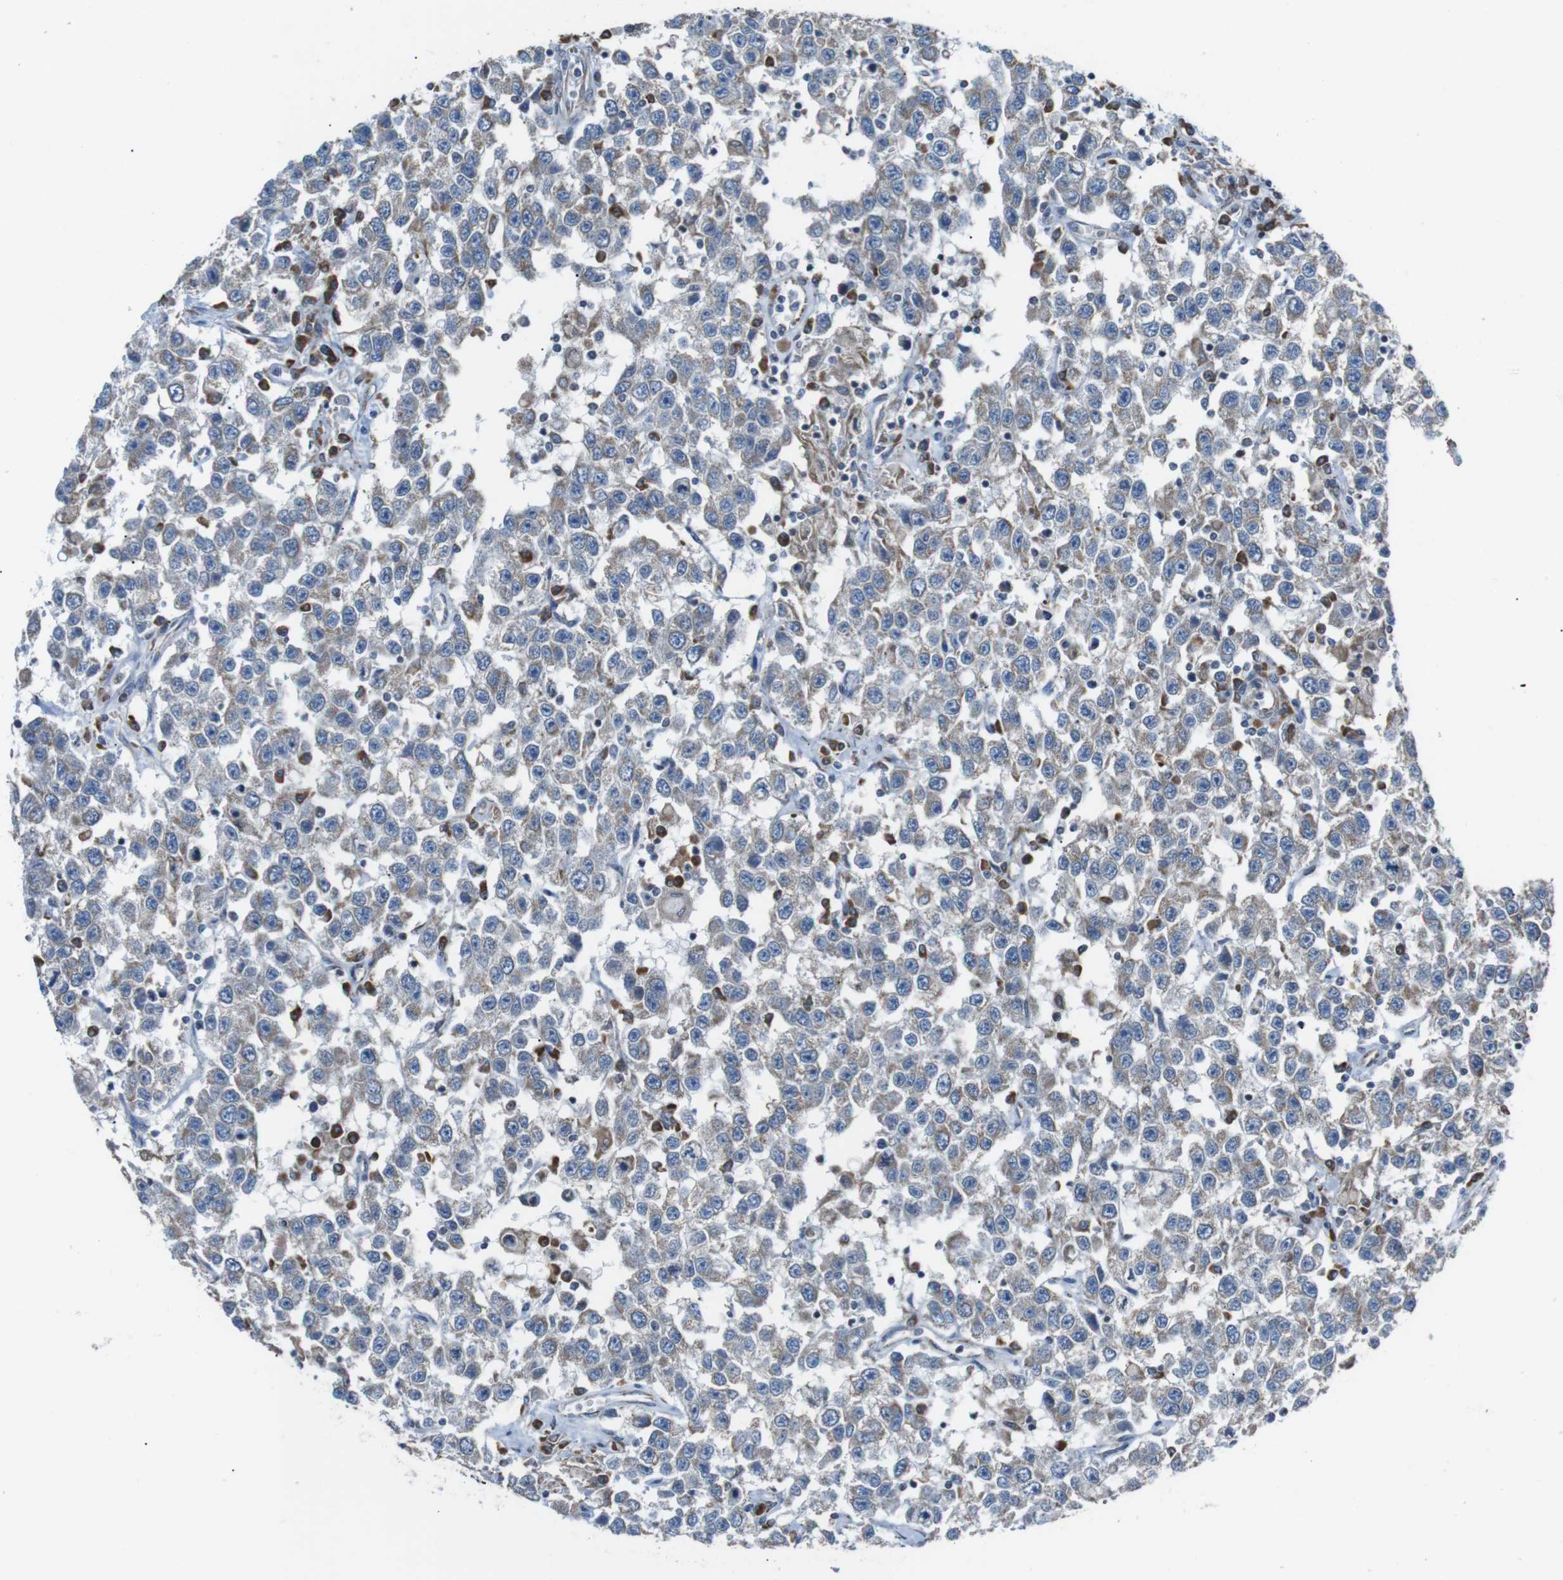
{"staining": {"intensity": "negative", "quantity": "none", "location": "none"}, "tissue": "testis cancer", "cell_type": "Tumor cells", "image_type": "cancer", "snomed": [{"axis": "morphology", "description": "Seminoma, NOS"}, {"axis": "topography", "description": "Testis"}], "caption": "There is no significant staining in tumor cells of testis seminoma.", "gene": "CISD2", "patient": {"sex": "male", "age": 41}}